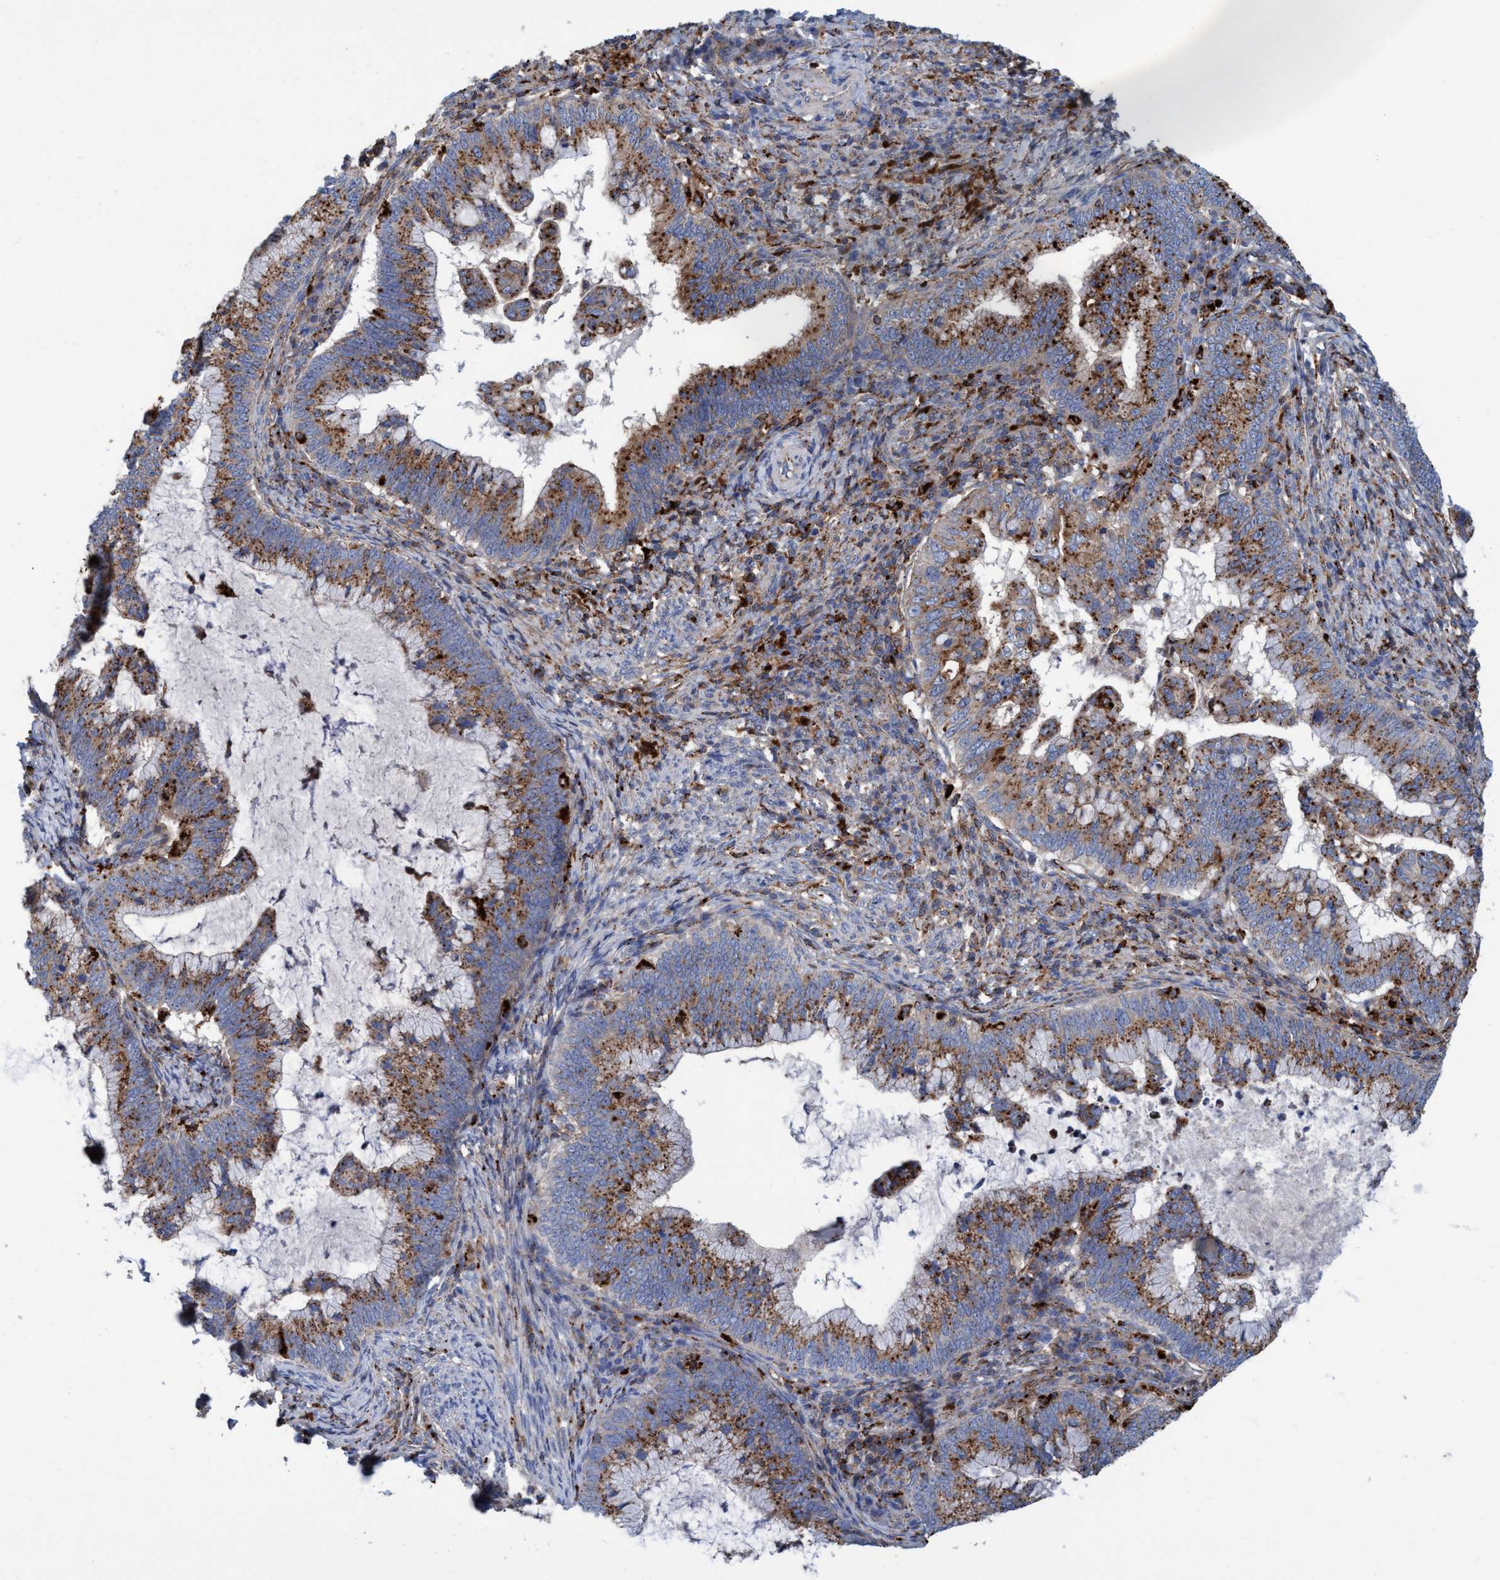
{"staining": {"intensity": "moderate", "quantity": ">75%", "location": "cytoplasmic/membranous"}, "tissue": "cervical cancer", "cell_type": "Tumor cells", "image_type": "cancer", "snomed": [{"axis": "morphology", "description": "Adenocarcinoma, NOS"}, {"axis": "topography", "description": "Cervix"}], "caption": "Brown immunohistochemical staining in cervical cancer shows moderate cytoplasmic/membranous staining in approximately >75% of tumor cells.", "gene": "TRIM65", "patient": {"sex": "female", "age": 36}}